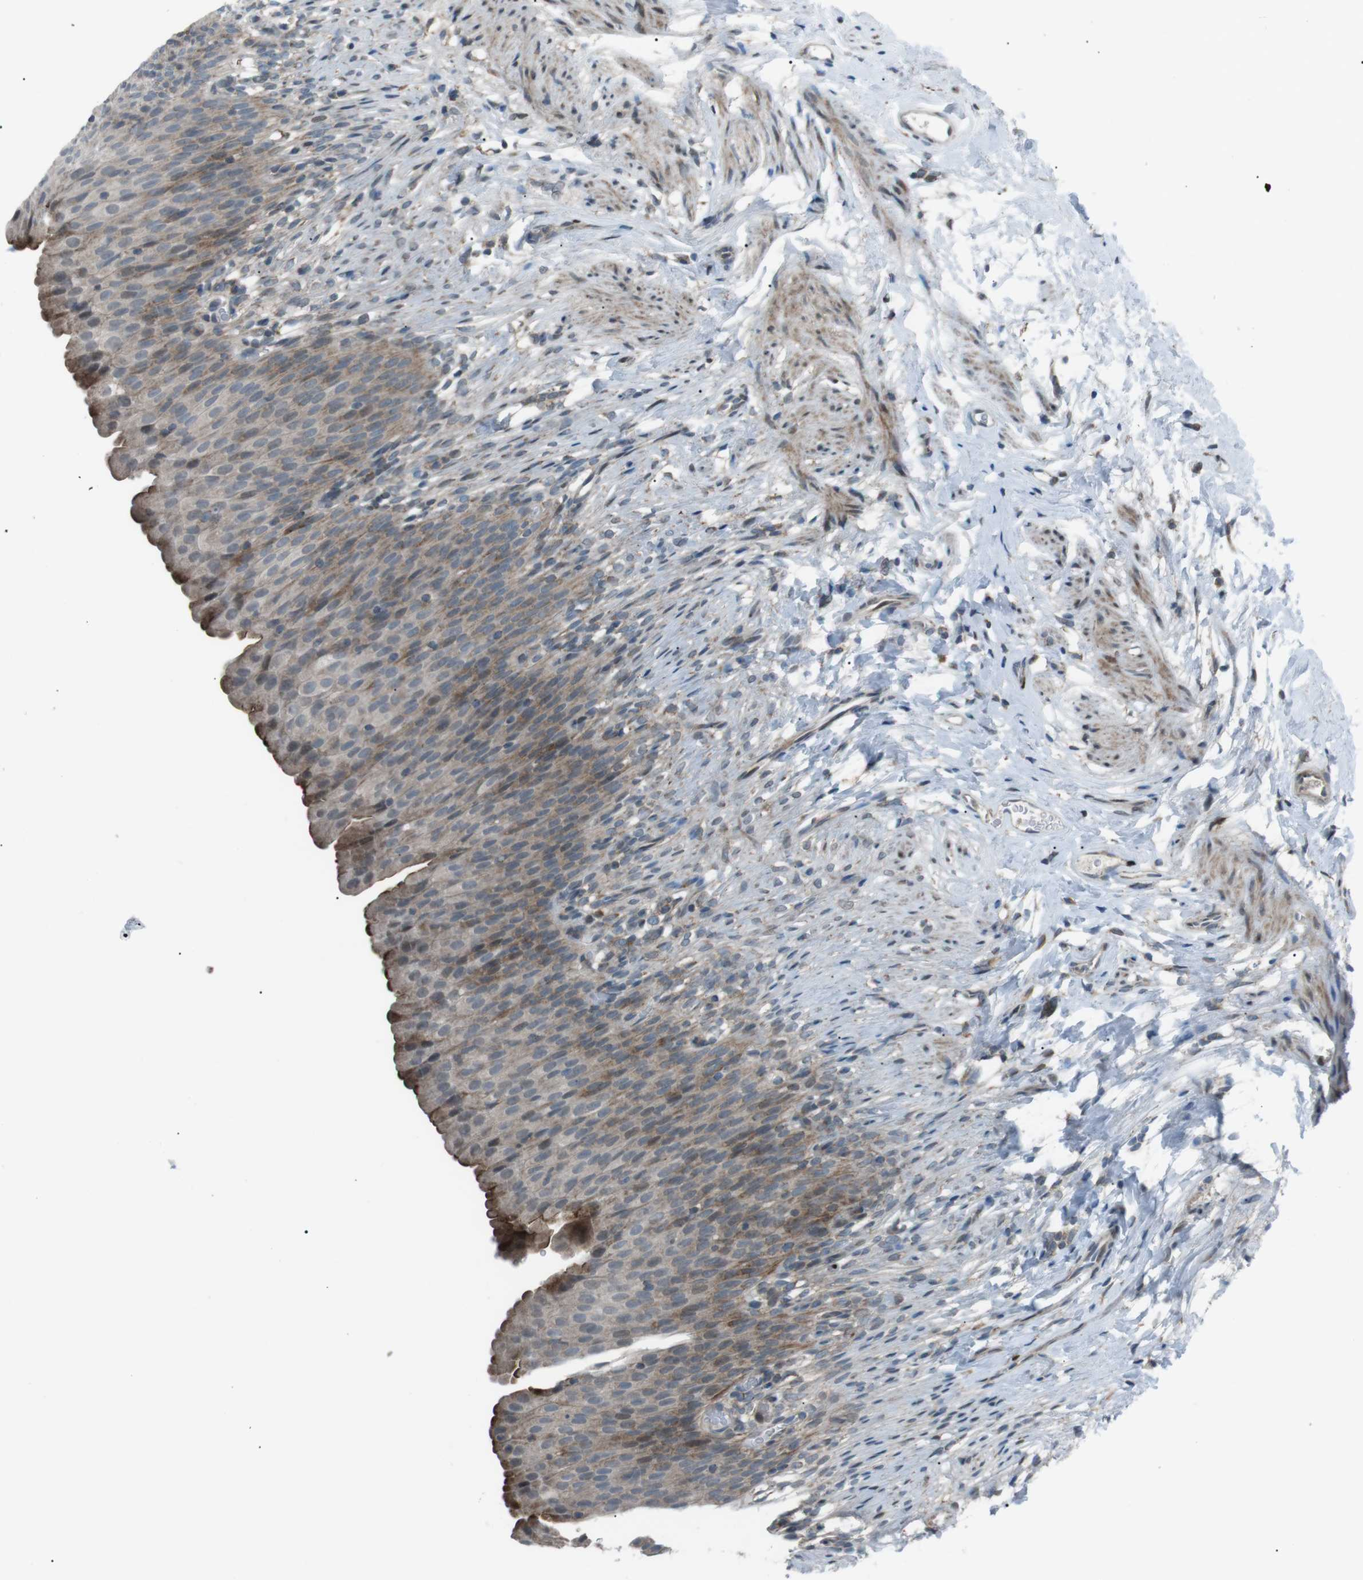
{"staining": {"intensity": "moderate", "quantity": "25%-75%", "location": "cytoplasmic/membranous"}, "tissue": "urinary bladder", "cell_type": "Urothelial cells", "image_type": "normal", "snomed": [{"axis": "morphology", "description": "Normal tissue, NOS"}, {"axis": "topography", "description": "Urinary bladder"}], "caption": "Immunohistochemistry (IHC) of normal human urinary bladder displays medium levels of moderate cytoplasmic/membranous expression in about 25%-75% of urothelial cells. The protein of interest is shown in brown color, while the nuclei are stained blue.", "gene": "ARID5B", "patient": {"sex": "female", "age": 79}}